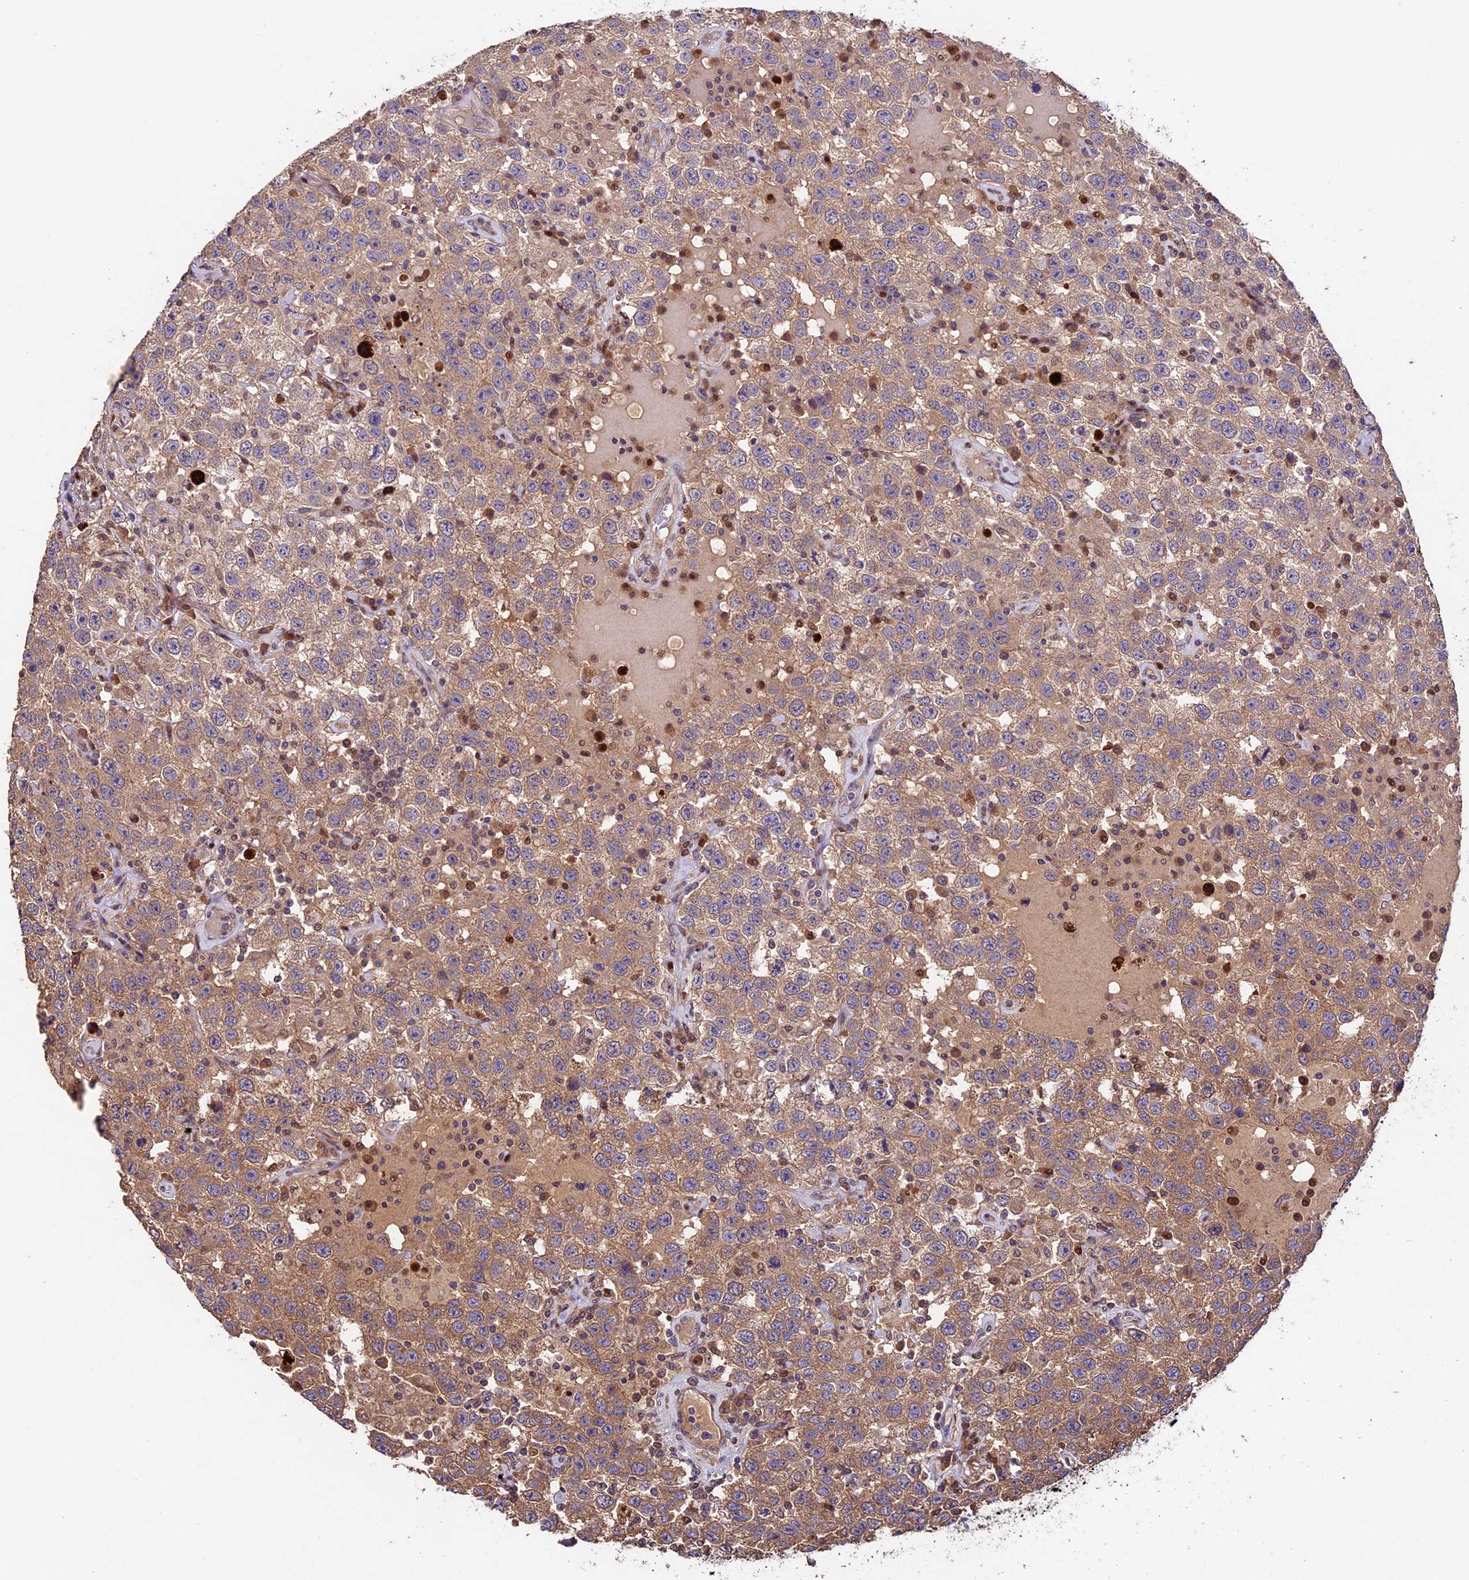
{"staining": {"intensity": "moderate", "quantity": ">75%", "location": "cytoplasmic/membranous"}, "tissue": "testis cancer", "cell_type": "Tumor cells", "image_type": "cancer", "snomed": [{"axis": "morphology", "description": "Seminoma, NOS"}, {"axis": "topography", "description": "Testis"}], "caption": "Immunohistochemistry image of human testis cancer (seminoma) stained for a protein (brown), which displays medium levels of moderate cytoplasmic/membranous staining in approximately >75% of tumor cells.", "gene": "SBNO2", "patient": {"sex": "male", "age": 41}}